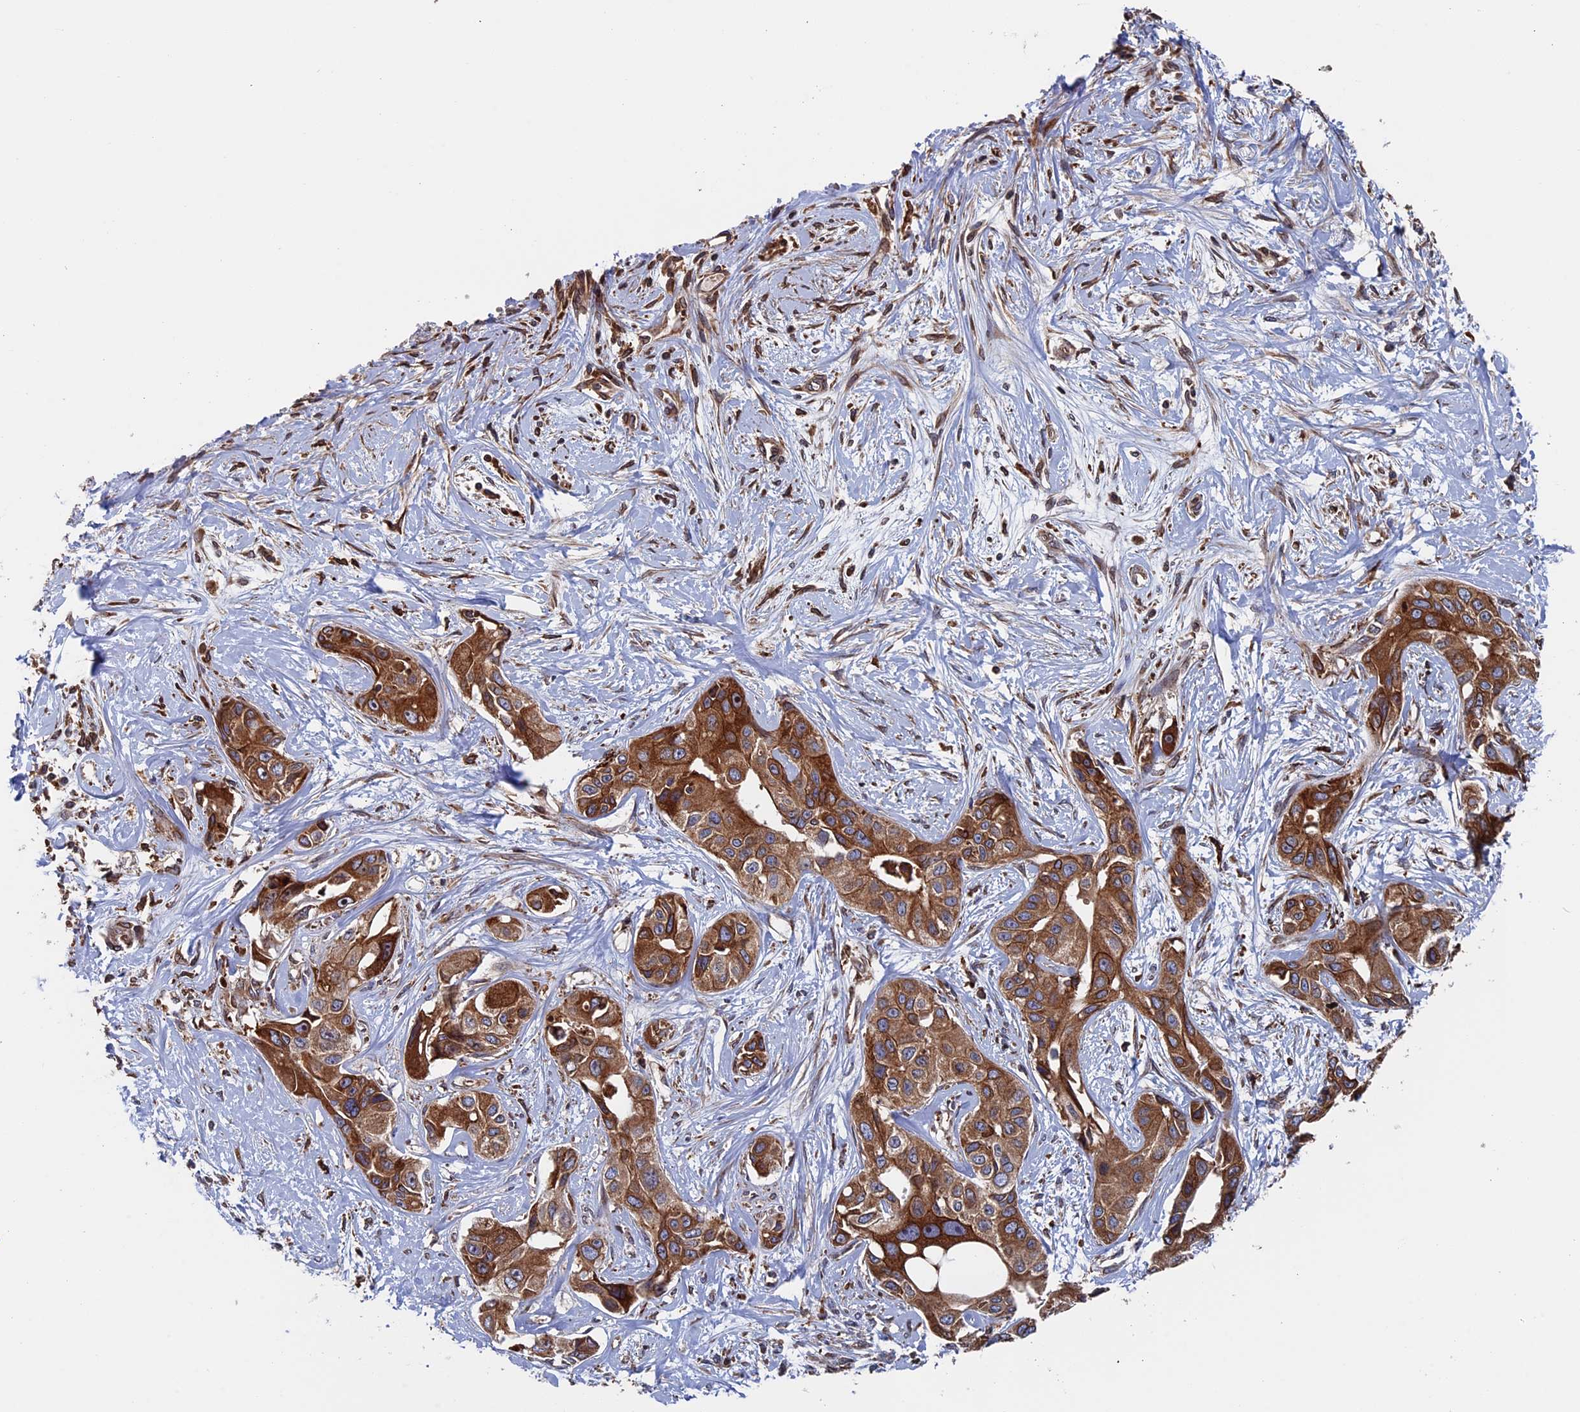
{"staining": {"intensity": "strong", "quantity": ">75%", "location": "cytoplasmic/membranous"}, "tissue": "liver cancer", "cell_type": "Tumor cells", "image_type": "cancer", "snomed": [{"axis": "morphology", "description": "Cholangiocarcinoma"}, {"axis": "topography", "description": "Liver"}], "caption": "Immunohistochemistry (DAB) staining of human liver cancer demonstrates strong cytoplasmic/membranous protein positivity in approximately >75% of tumor cells.", "gene": "RPUSD1", "patient": {"sex": "male", "age": 59}}